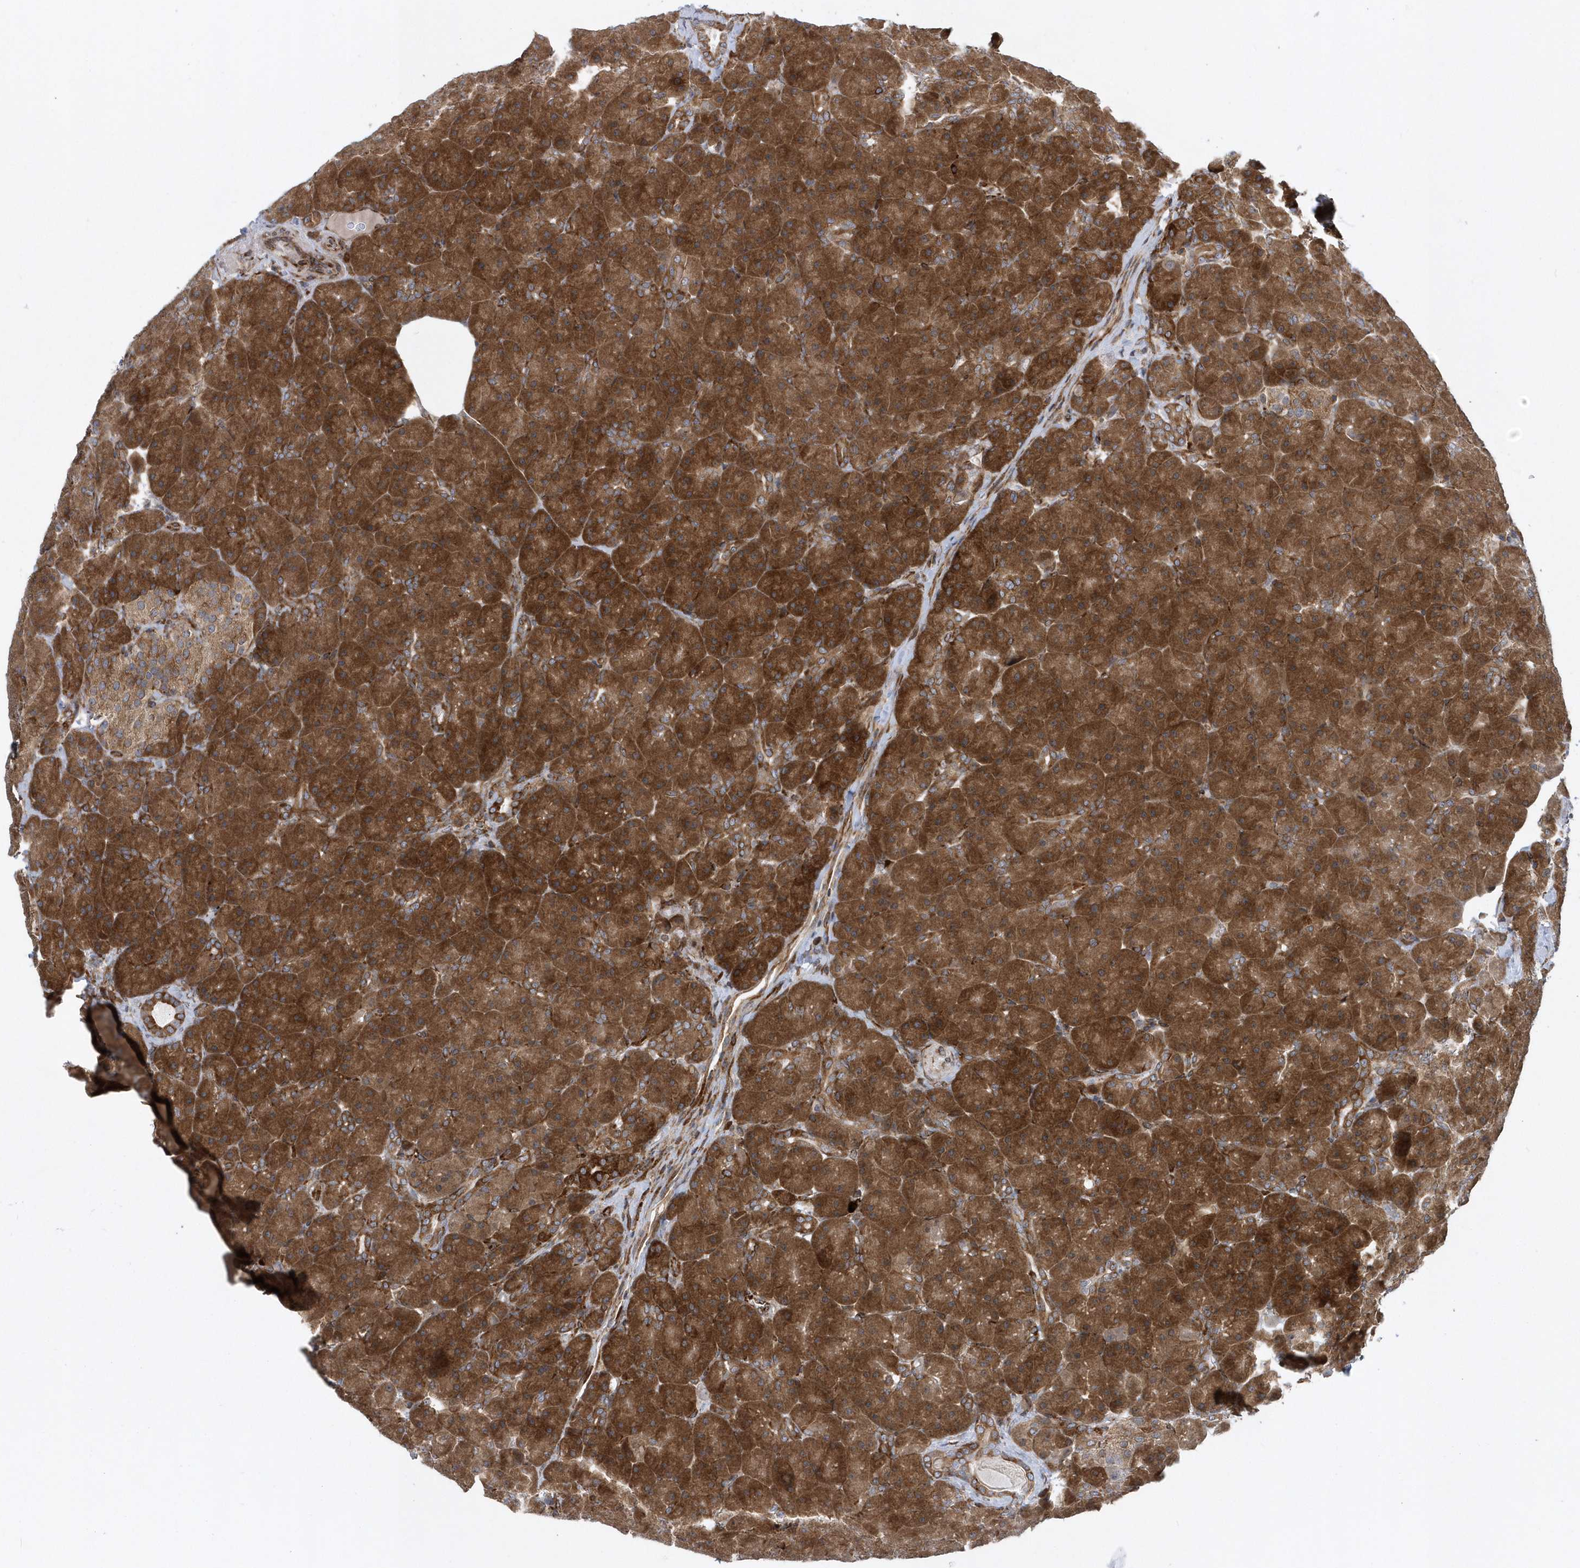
{"staining": {"intensity": "strong", "quantity": ">75%", "location": "cytoplasmic/membranous"}, "tissue": "pancreas", "cell_type": "Exocrine glandular cells", "image_type": "normal", "snomed": [{"axis": "morphology", "description": "Normal tissue, NOS"}, {"axis": "topography", "description": "Pancreas"}], "caption": "A micrograph of human pancreas stained for a protein displays strong cytoplasmic/membranous brown staining in exocrine glandular cells. Using DAB (3,3'-diaminobenzidine) (brown) and hematoxylin (blue) stains, captured at high magnification using brightfield microscopy.", "gene": "PHF1", "patient": {"sex": "male", "age": 66}}